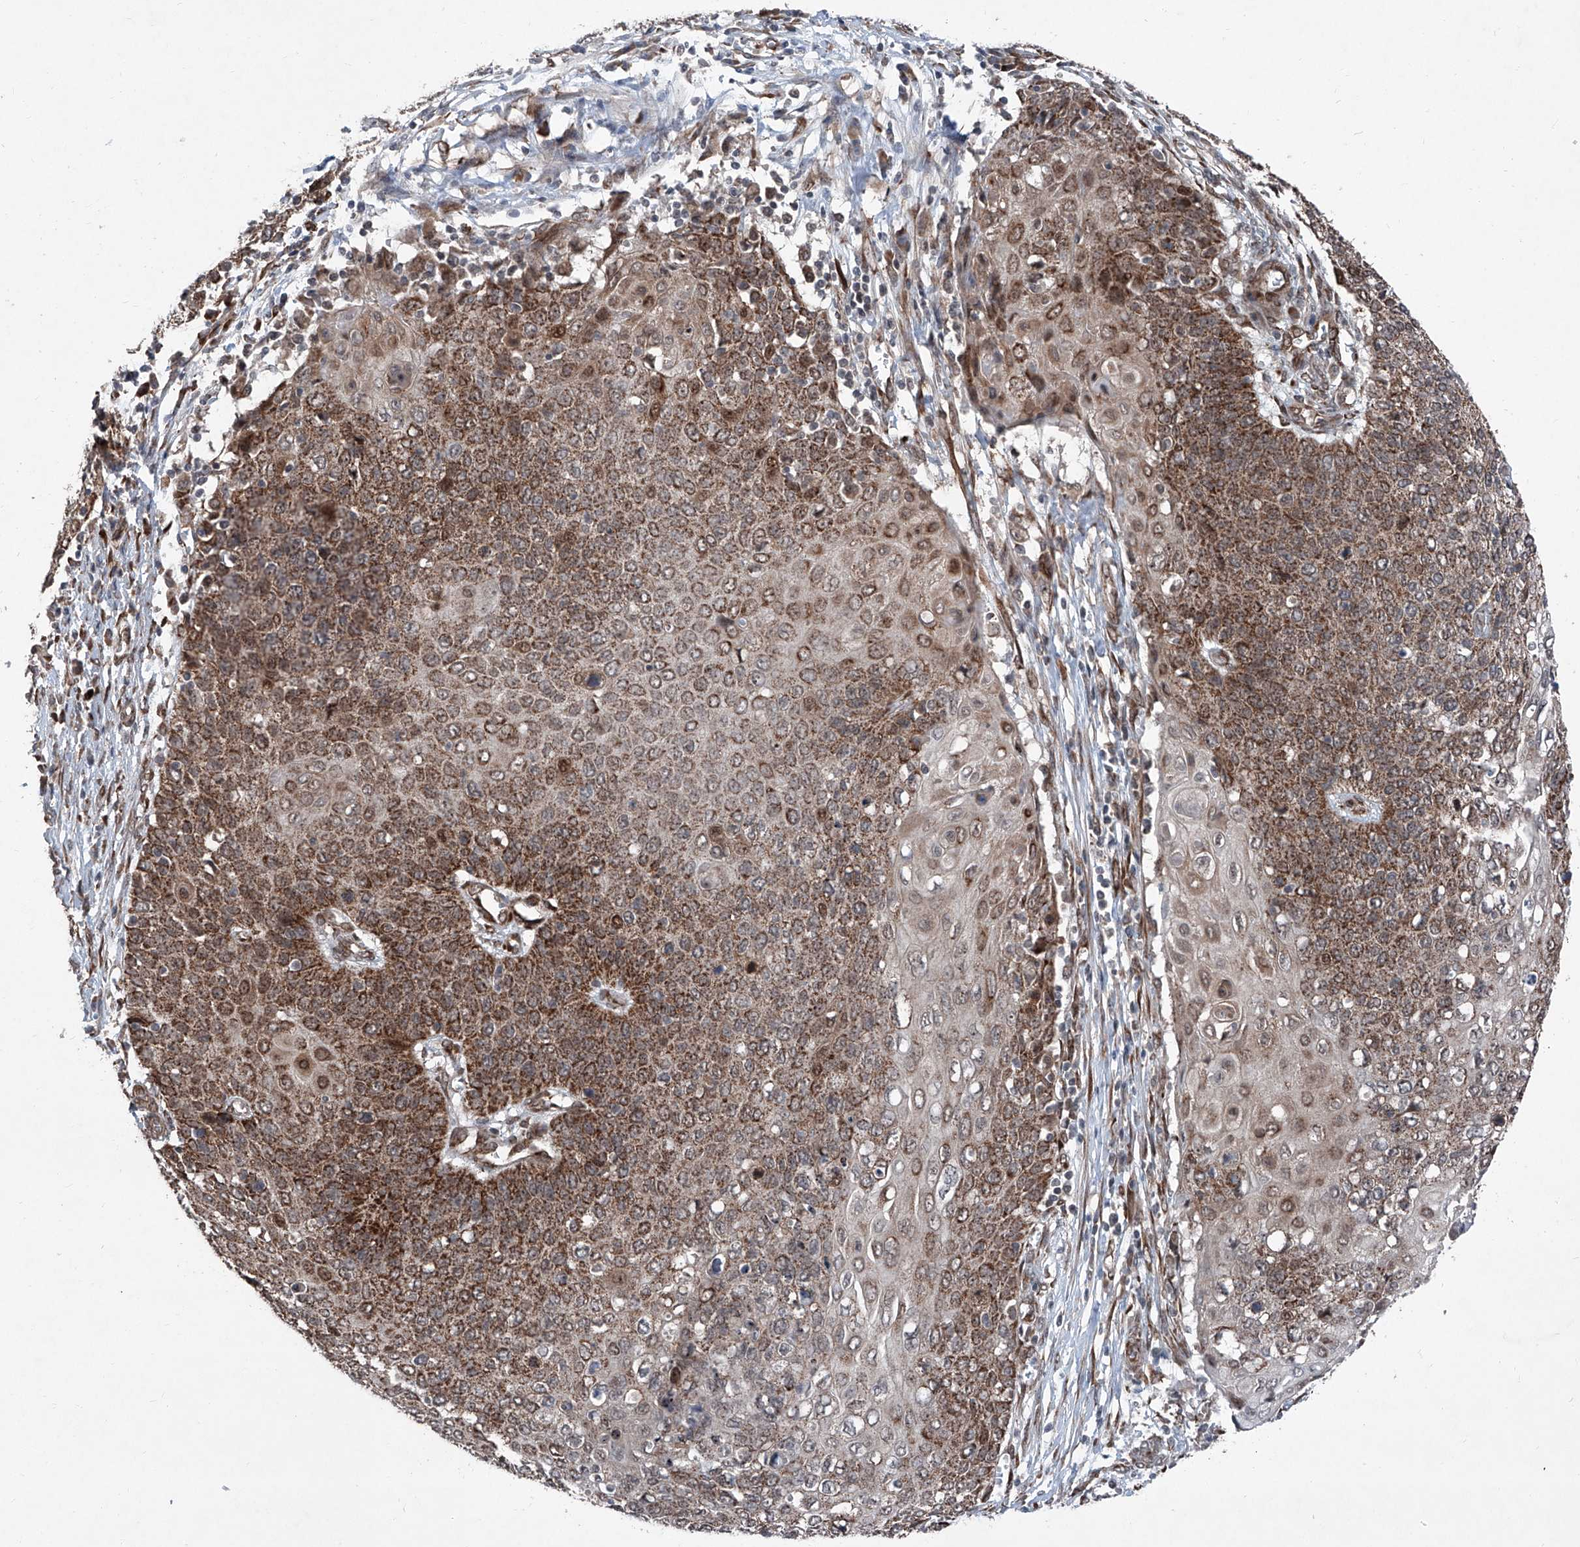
{"staining": {"intensity": "moderate", "quantity": ">75%", "location": "cytoplasmic/membranous"}, "tissue": "cervical cancer", "cell_type": "Tumor cells", "image_type": "cancer", "snomed": [{"axis": "morphology", "description": "Squamous cell carcinoma, NOS"}, {"axis": "topography", "description": "Cervix"}], "caption": "Moderate cytoplasmic/membranous protein expression is seen in about >75% of tumor cells in squamous cell carcinoma (cervical).", "gene": "COA7", "patient": {"sex": "female", "age": 39}}